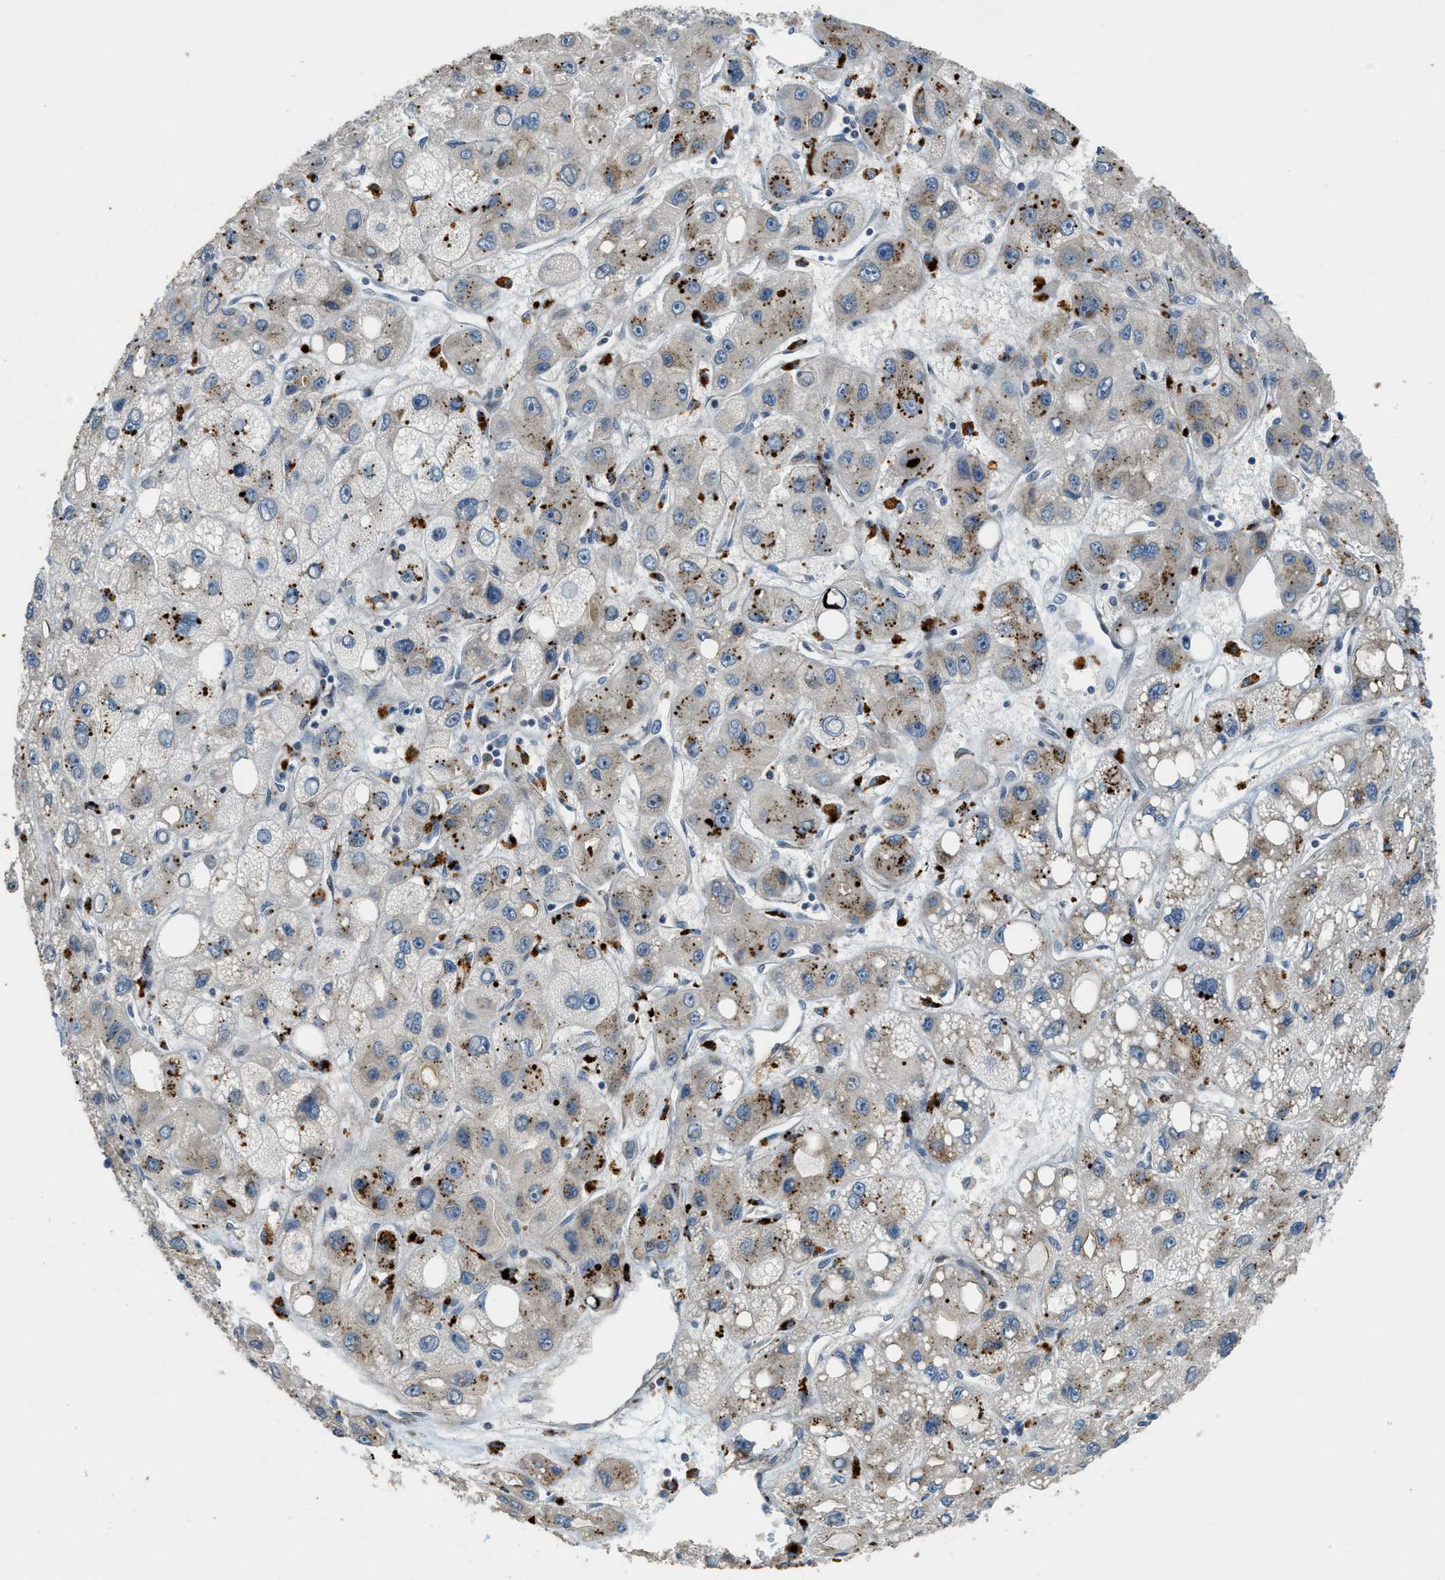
{"staining": {"intensity": "weak", "quantity": "<25%", "location": "cytoplasmic/membranous"}, "tissue": "liver cancer", "cell_type": "Tumor cells", "image_type": "cancer", "snomed": [{"axis": "morphology", "description": "Carcinoma, Hepatocellular, NOS"}, {"axis": "topography", "description": "Liver"}], "caption": "Image shows no significant protein positivity in tumor cells of liver cancer. (Brightfield microscopy of DAB (3,3'-diaminobenzidine) immunohistochemistry at high magnification).", "gene": "HERC2", "patient": {"sex": "male", "age": 55}}